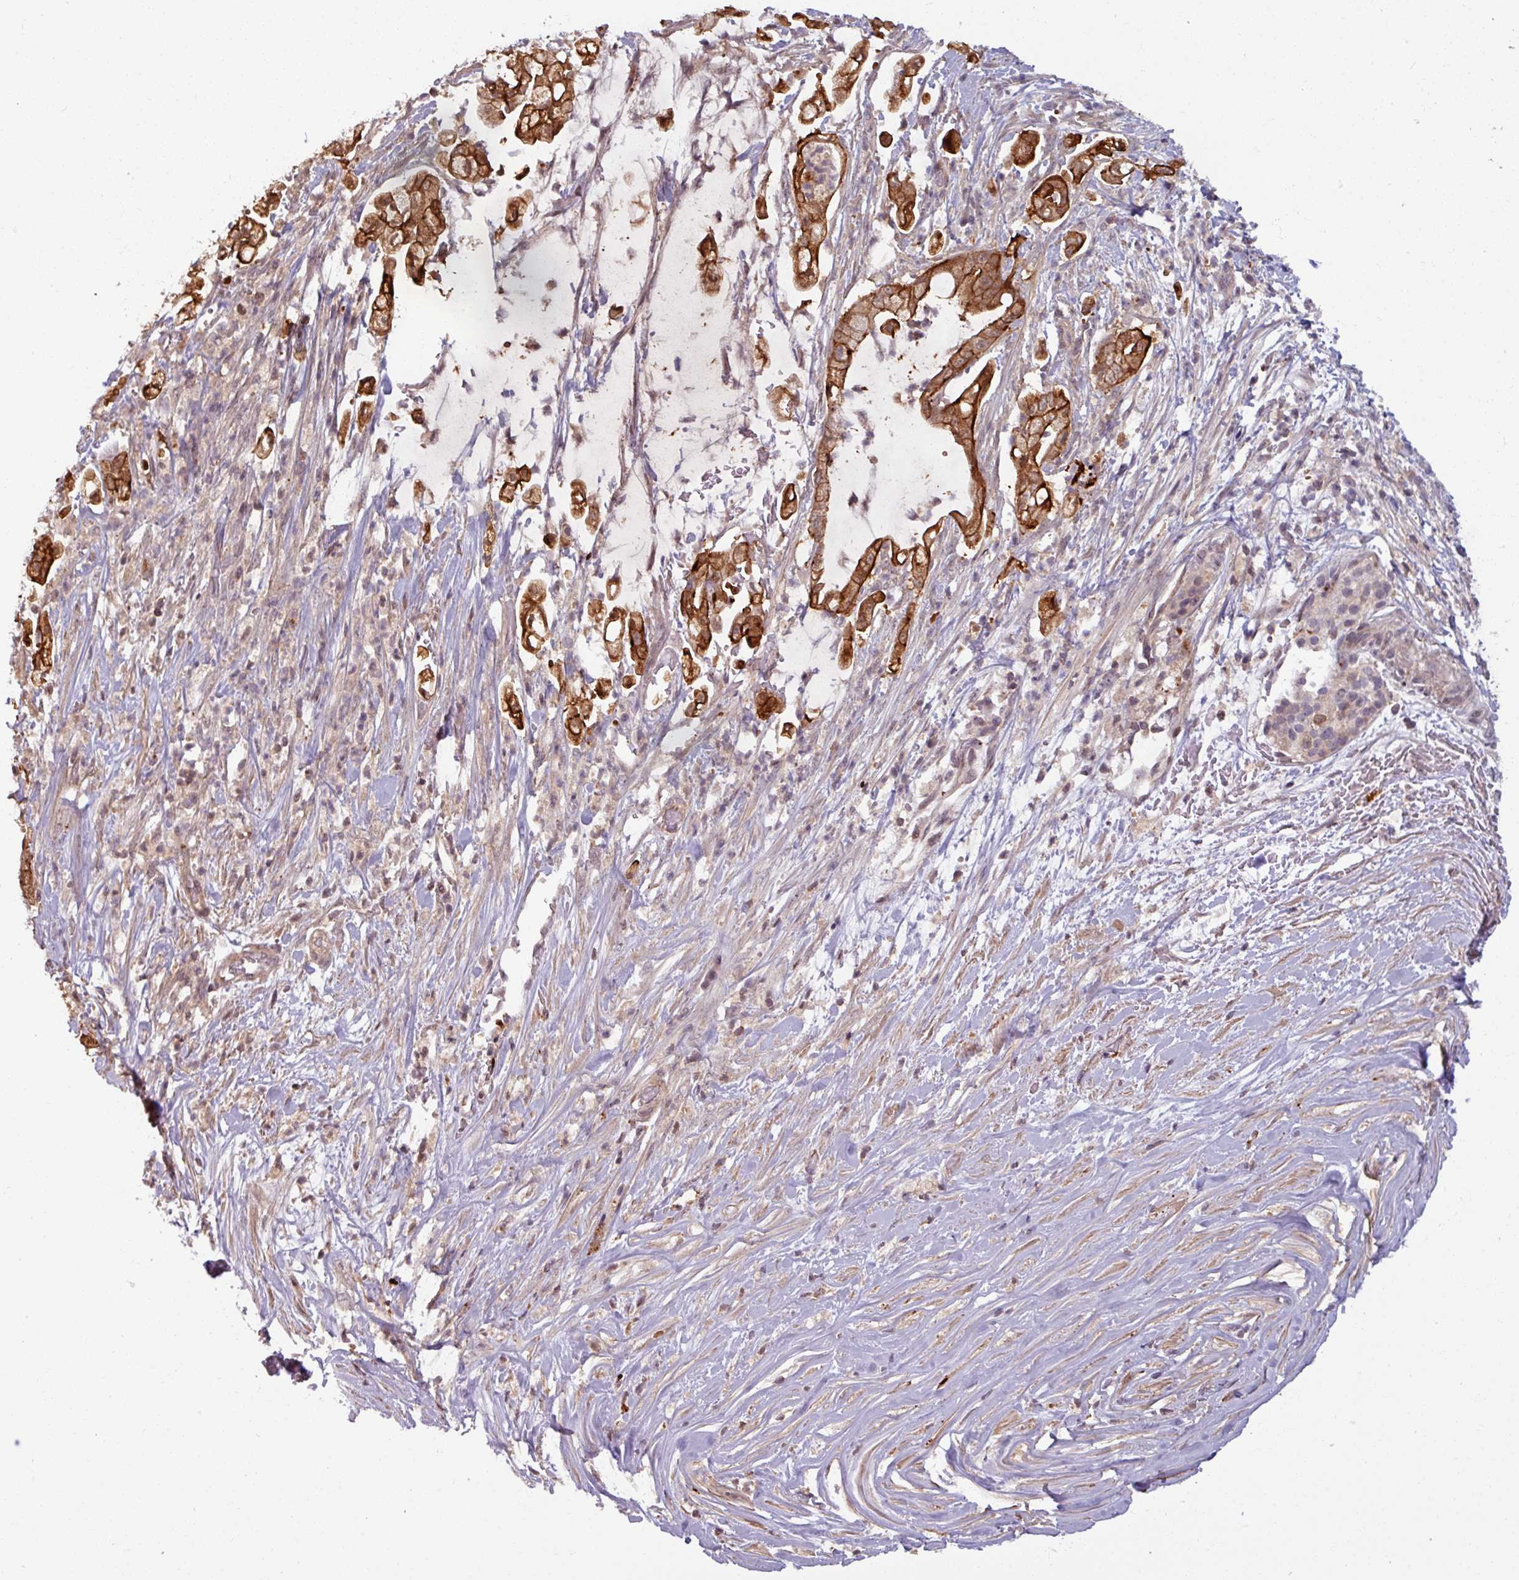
{"staining": {"intensity": "strong", "quantity": ">75%", "location": "cytoplasmic/membranous"}, "tissue": "pancreatic cancer", "cell_type": "Tumor cells", "image_type": "cancer", "snomed": [{"axis": "morphology", "description": "Adenocarcinoma, NOS"}, {"axis": "topography", "description": "Pancreas"}], "caption": "Immunohistochemistry (IHC) staining of pancreatic cancer (adenocarcinoma), which exhibits high levels of strong cytoplasmic/membranous staining in approximately >75% of tumor cells indicating strong cytoplasmic/membranous protein expression. The staining was performed using DAB (brown) for protein detection and nuclei were counterstained in hematoxylin (blue).", "gene": "TUSC3", "patient": {"sex": "female", "age": 69}}